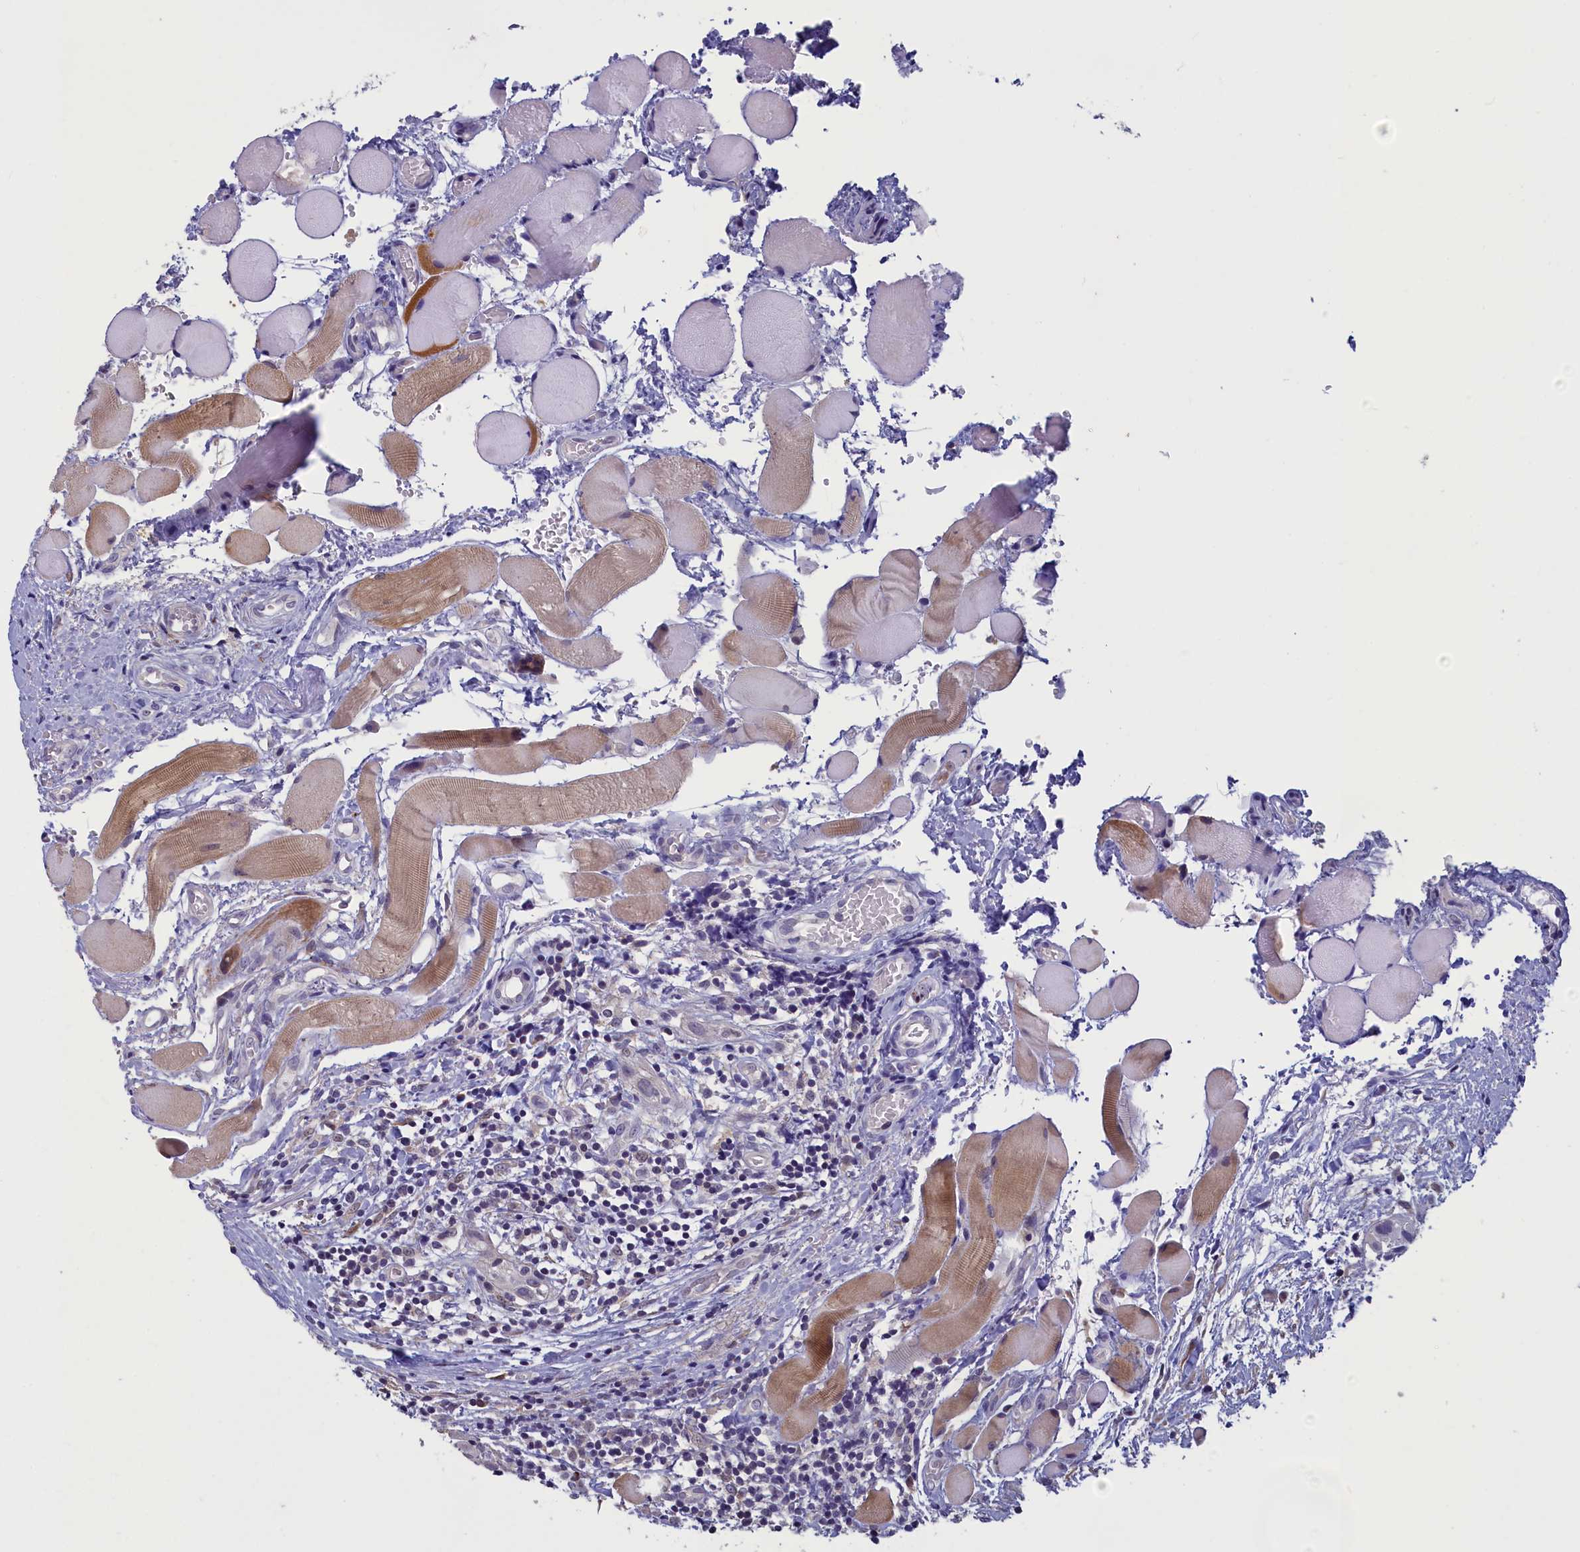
{"staining": {"intensity": "negative", "quantity": "none", "location": "none"}, "tissue": "head and neck cancer", "cell_type": "Tumor cells", "image_type": "cancer", "snomed": [{"axis": "morphology", "description": "Squamous cell carcinoma, NOS"}, {"axis": "topography", "description": "Oral tissue"}, {"axis": "topography", "description": "Head-Neck"}], "caption": "The micrograph exhibits no significant positivity in tumor cells of head and neck cancer (squamous cell carcinoma).", "gene": "UCHL3", "patient": {"sex": "female", "age": 50}}